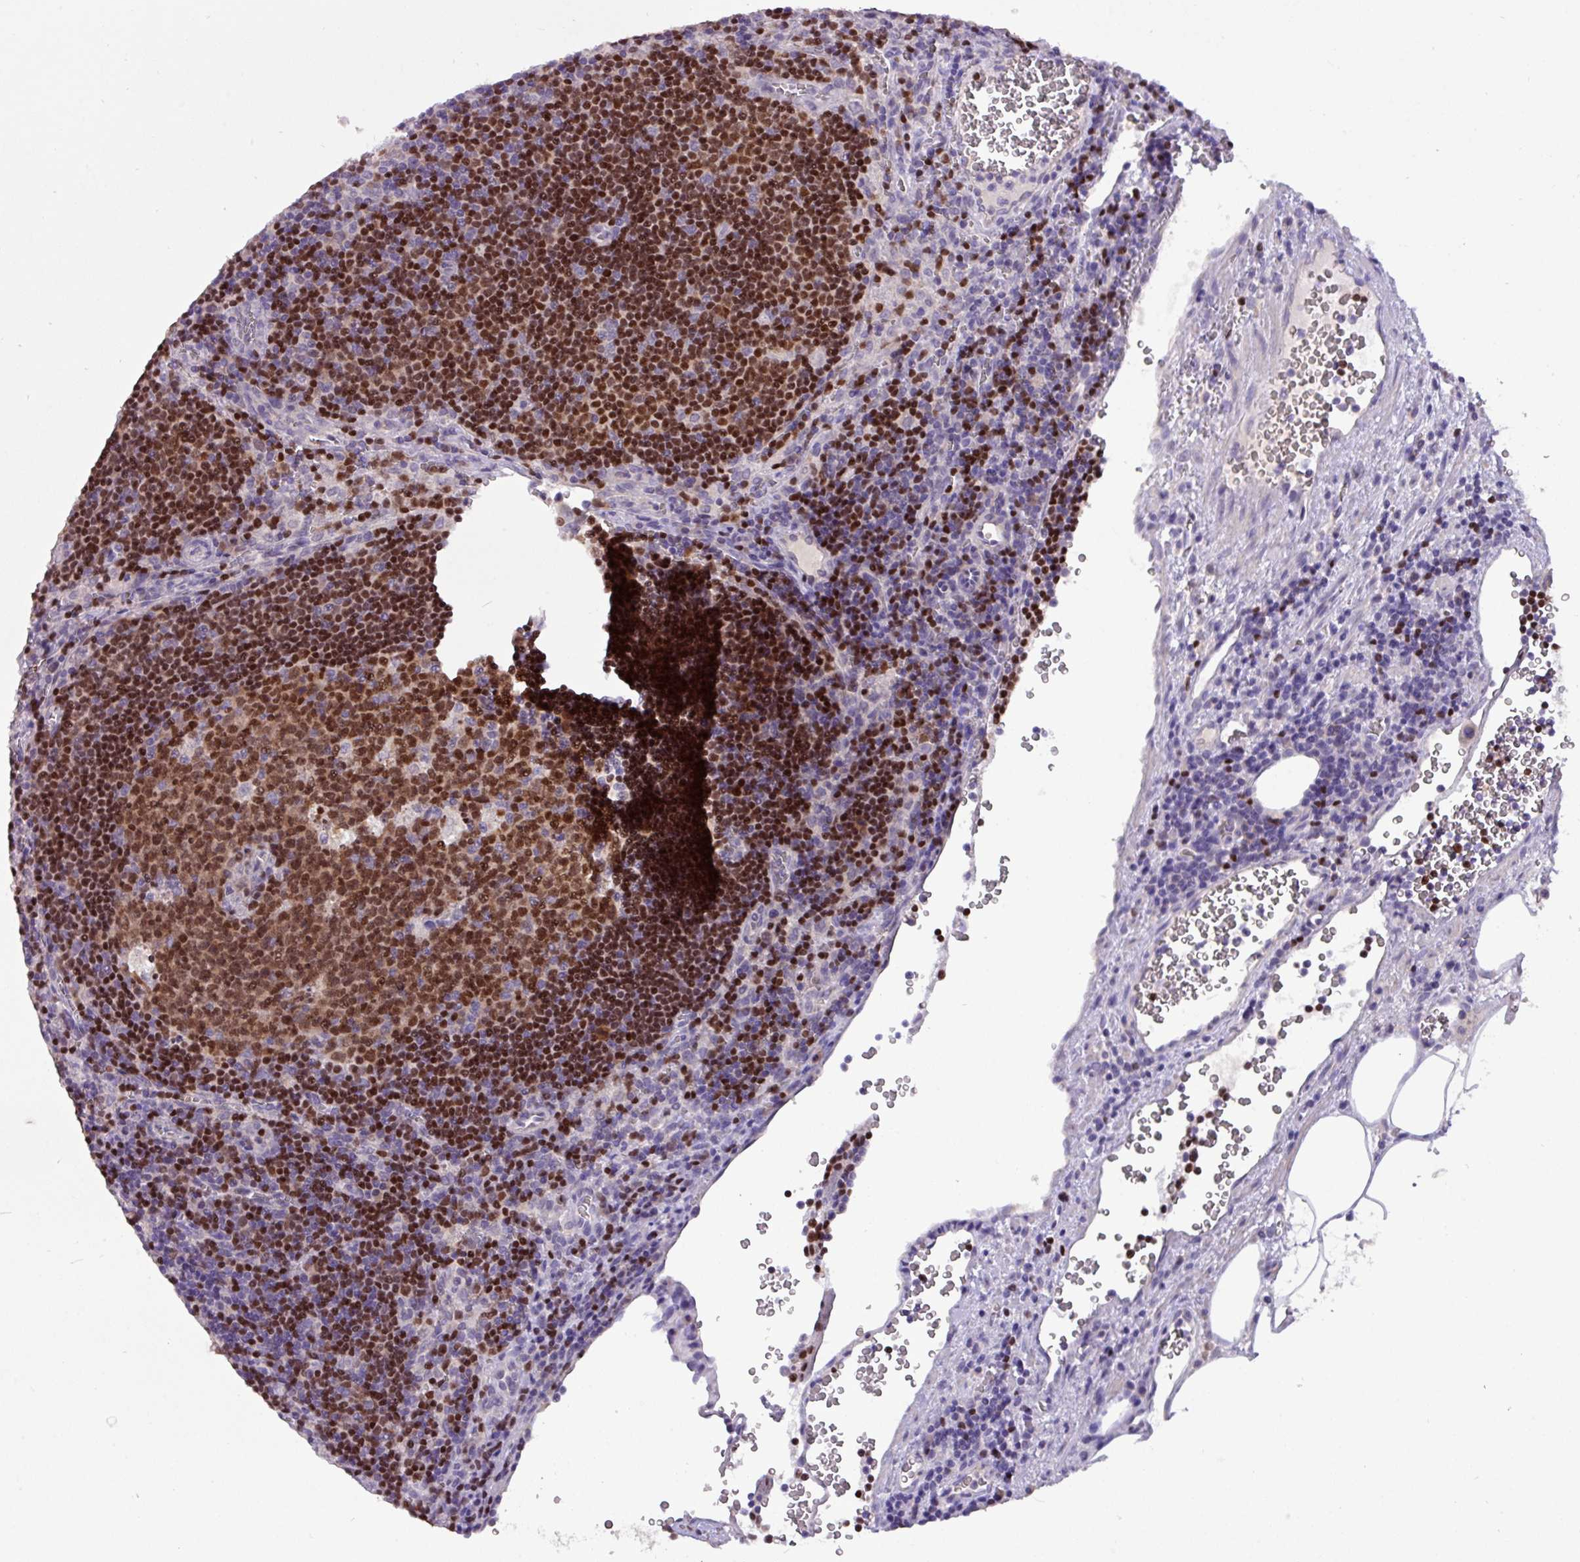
{"staining": {"intensity": "moderate", "quantity": ">75%", "location": "nuclear"}, "tissue": "lymph node", "cell_type": "Germinal center cells", "image_type": "normal", "snomed": [{"axis": "morphology", "description": "Normal tissue, NOS"}, {"axis": "topography", "description": "Lymph node"}], "caption": "Immunohistochemical staining of normal lymph node shows medium levels of moderate nuclear staining in about >75% of germinal center cells. (brown staining indicates protein expression, while blue staining denotes nuclei).", "gene": "PAX8", "patient": {"sex": "male", "age": 50}}